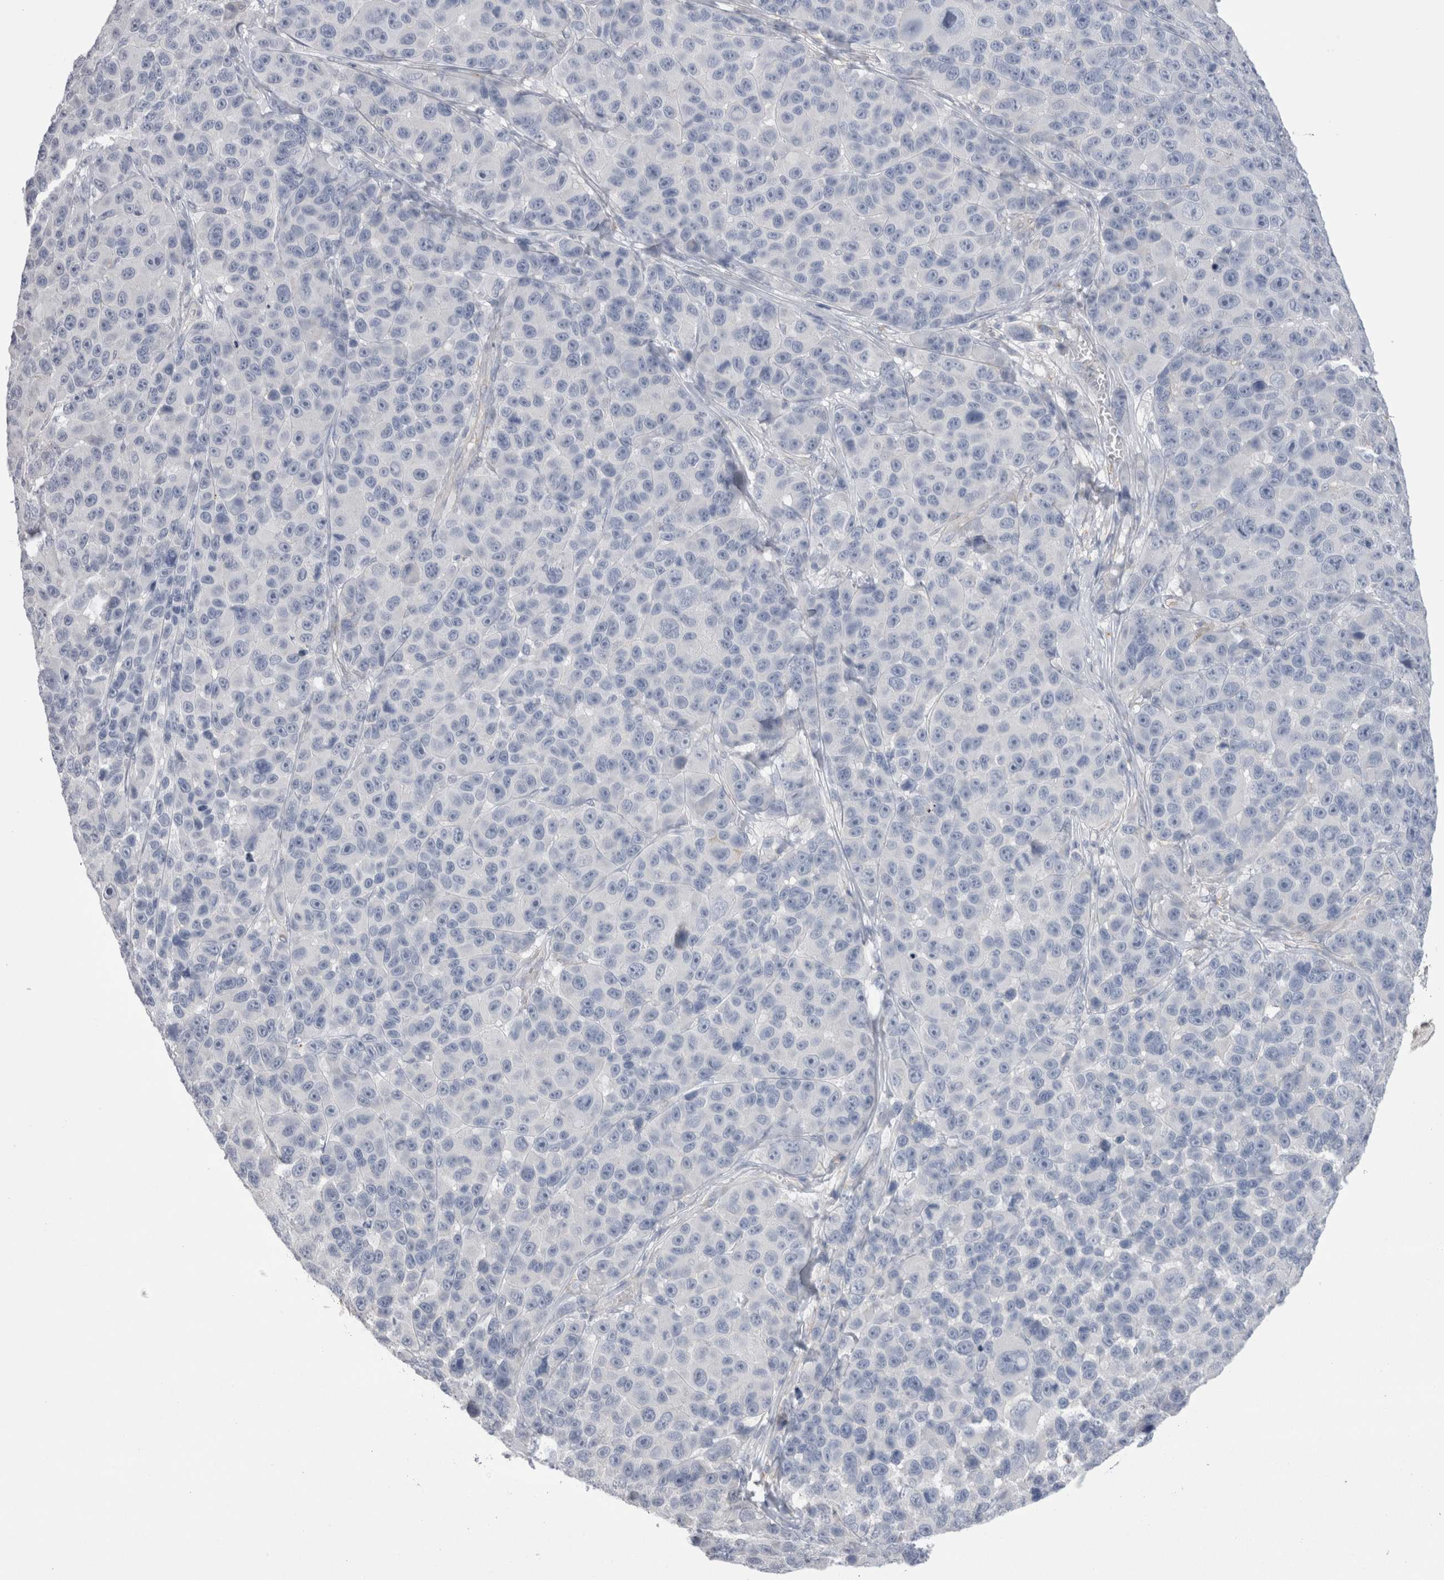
{"staining": {"intensity": "negative", "quantity": "none", "location": "none"}, "tissue": "melanoma", "cell_type": "Tumor cells", "image_type": "cancer", "snomed": [{"axis": "morphology", "description": "Malignant melanoma, NOS"}, {"axis": "topography", "description": "Skin"}], "caption": "IHC of melanoma demonstrates no staining in tumor cells.", "gene": "EPDR1", "patient": {"sex": "male", "age": 53}}